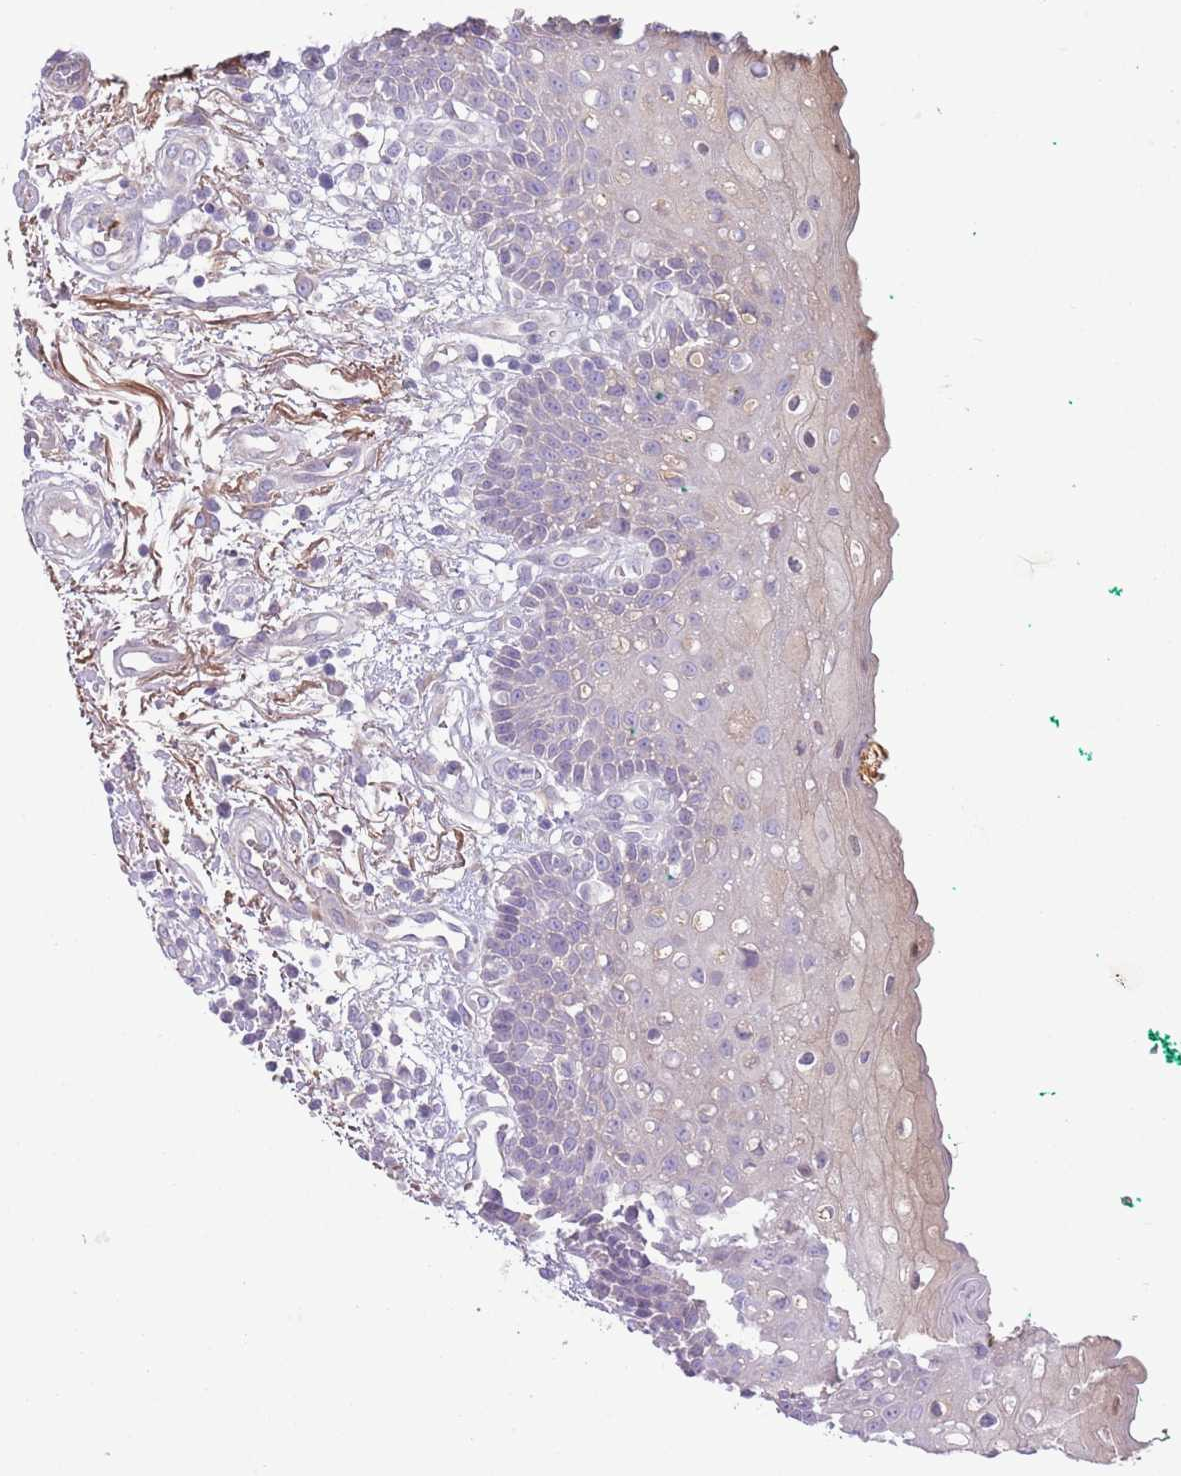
{"staining": {"intensity": "moderate", "quantity": "<25%", "location": "cytoplasmic/membranous"}, "tissue": "oral mucosa", "cell_type": "Squamous epithelial cells", "image_type": "normal", "snomed": [{"axis": "morphology", "description": "Normal tissue, NOS"}, {"axis": "morphology", "description": "Squamous cell carcinoma, NOS"}, {"axis": "topography", "description": "Oral tissue"}, {"axis": "topography", "description": "Tounge, NOS"}, {"axis": "topography", "description": "Head-Neck"}], "caption": "High-power microscopy captured an IHC photomicrograph of normal oral mucosa, revealing moderate cytoplasmic/membranous positivity in about <25% of squamous epithelial cells. (brown staining indicates protein expression, while blue staining denotes nuclei).", "gene": "CFH", "patient": {"sex": "male", "age": 79}}